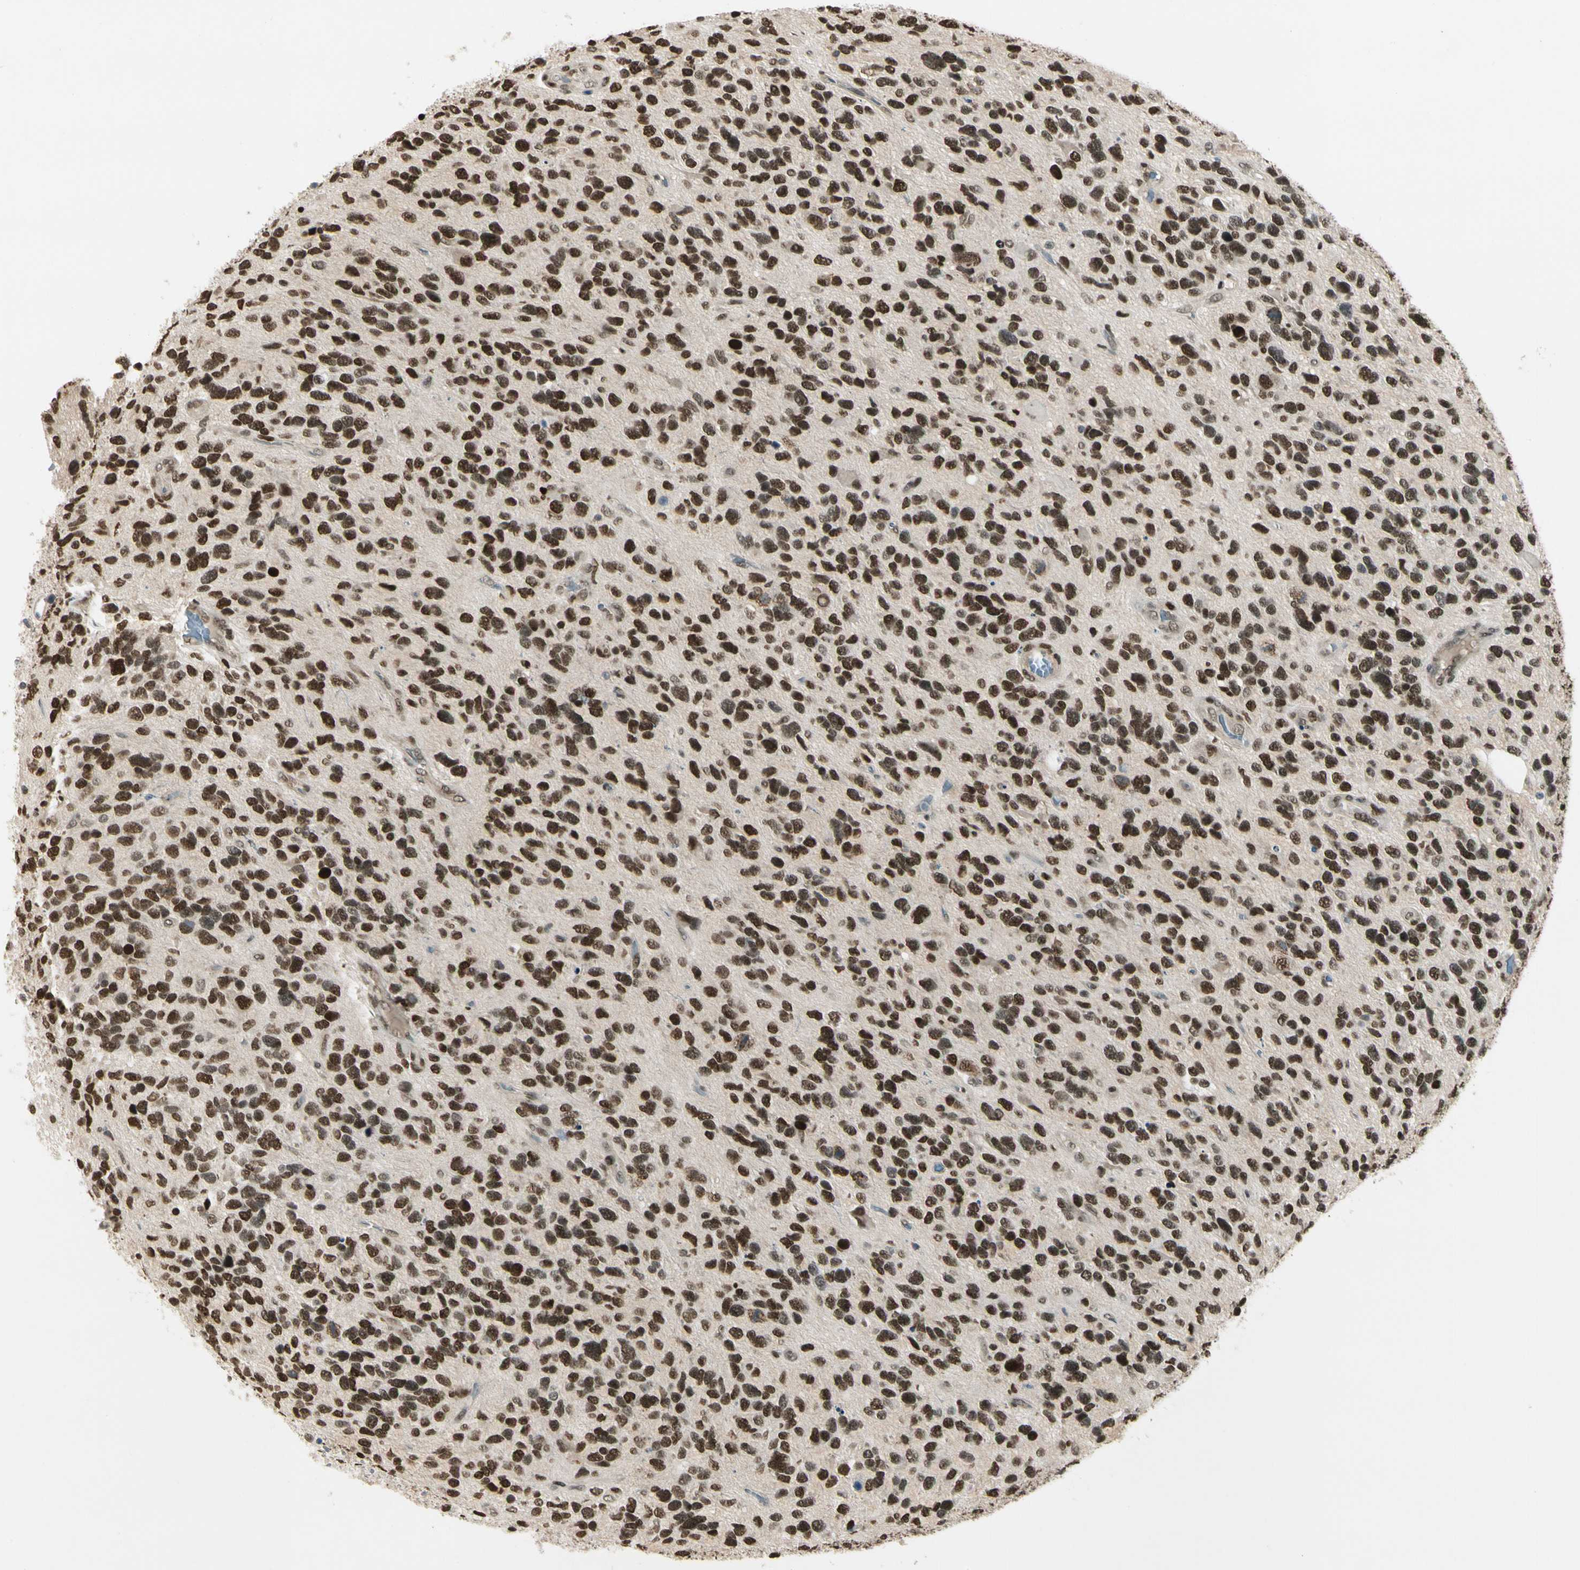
{"staining": {"intensity": "strong", "quantity": ">75%", "location": "nuclear"}, "tissue": "glioma", "cell_type": "Tumor cells", "image_type": "cancer", "snomed": [{"axis": "morphology", "description": "Glioma, malignant, High grade"}, {"axis": "topography", "description": "Brain"}], "caption": "The immunohistochemical stain highlights strong nuclear staining in tumor cells of malignant glioma (high-grade) tissue.", "gene": "GTF3A", "patient": {"sex": "female", "age": 58}}